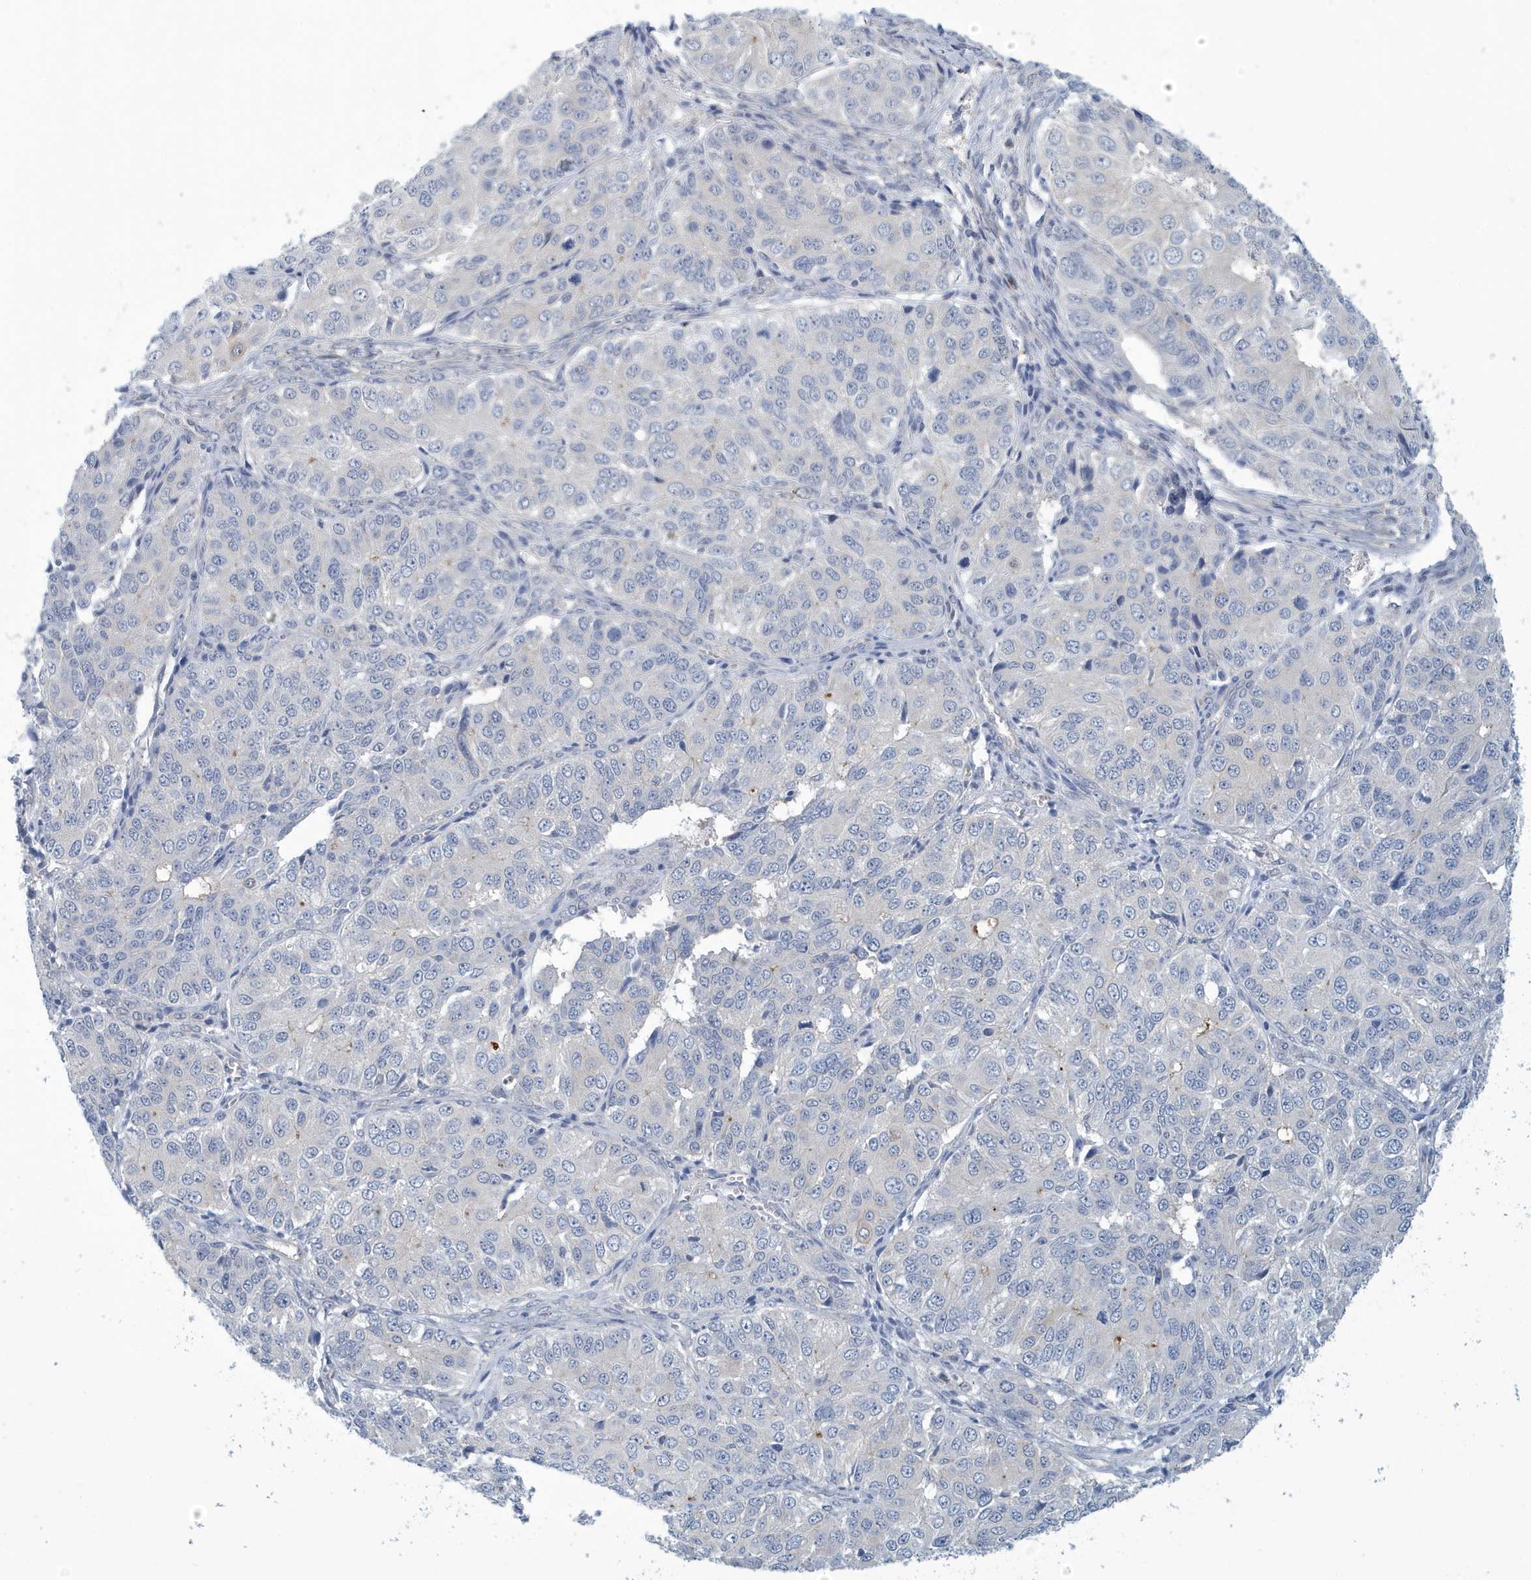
{"staining": {"intensity": "negative", "quantity": "none", "location": "none"}, "tissue": "ovarian cancer", "cell_type": "Tumor cells", "image_type": "cancer", "snomed": [{"axis": "morphology", "description": "Carcinoma, endometroid"}, {"axis": "topography", "description": "Ovary"}], "caption": "Immunohistochemical staining of ovarian cancer (endometroid carcinoma) exhibits no significant staining in tumor cells.", "gene": "VTA1", "patient": {"sex": "female", "age": 51}}